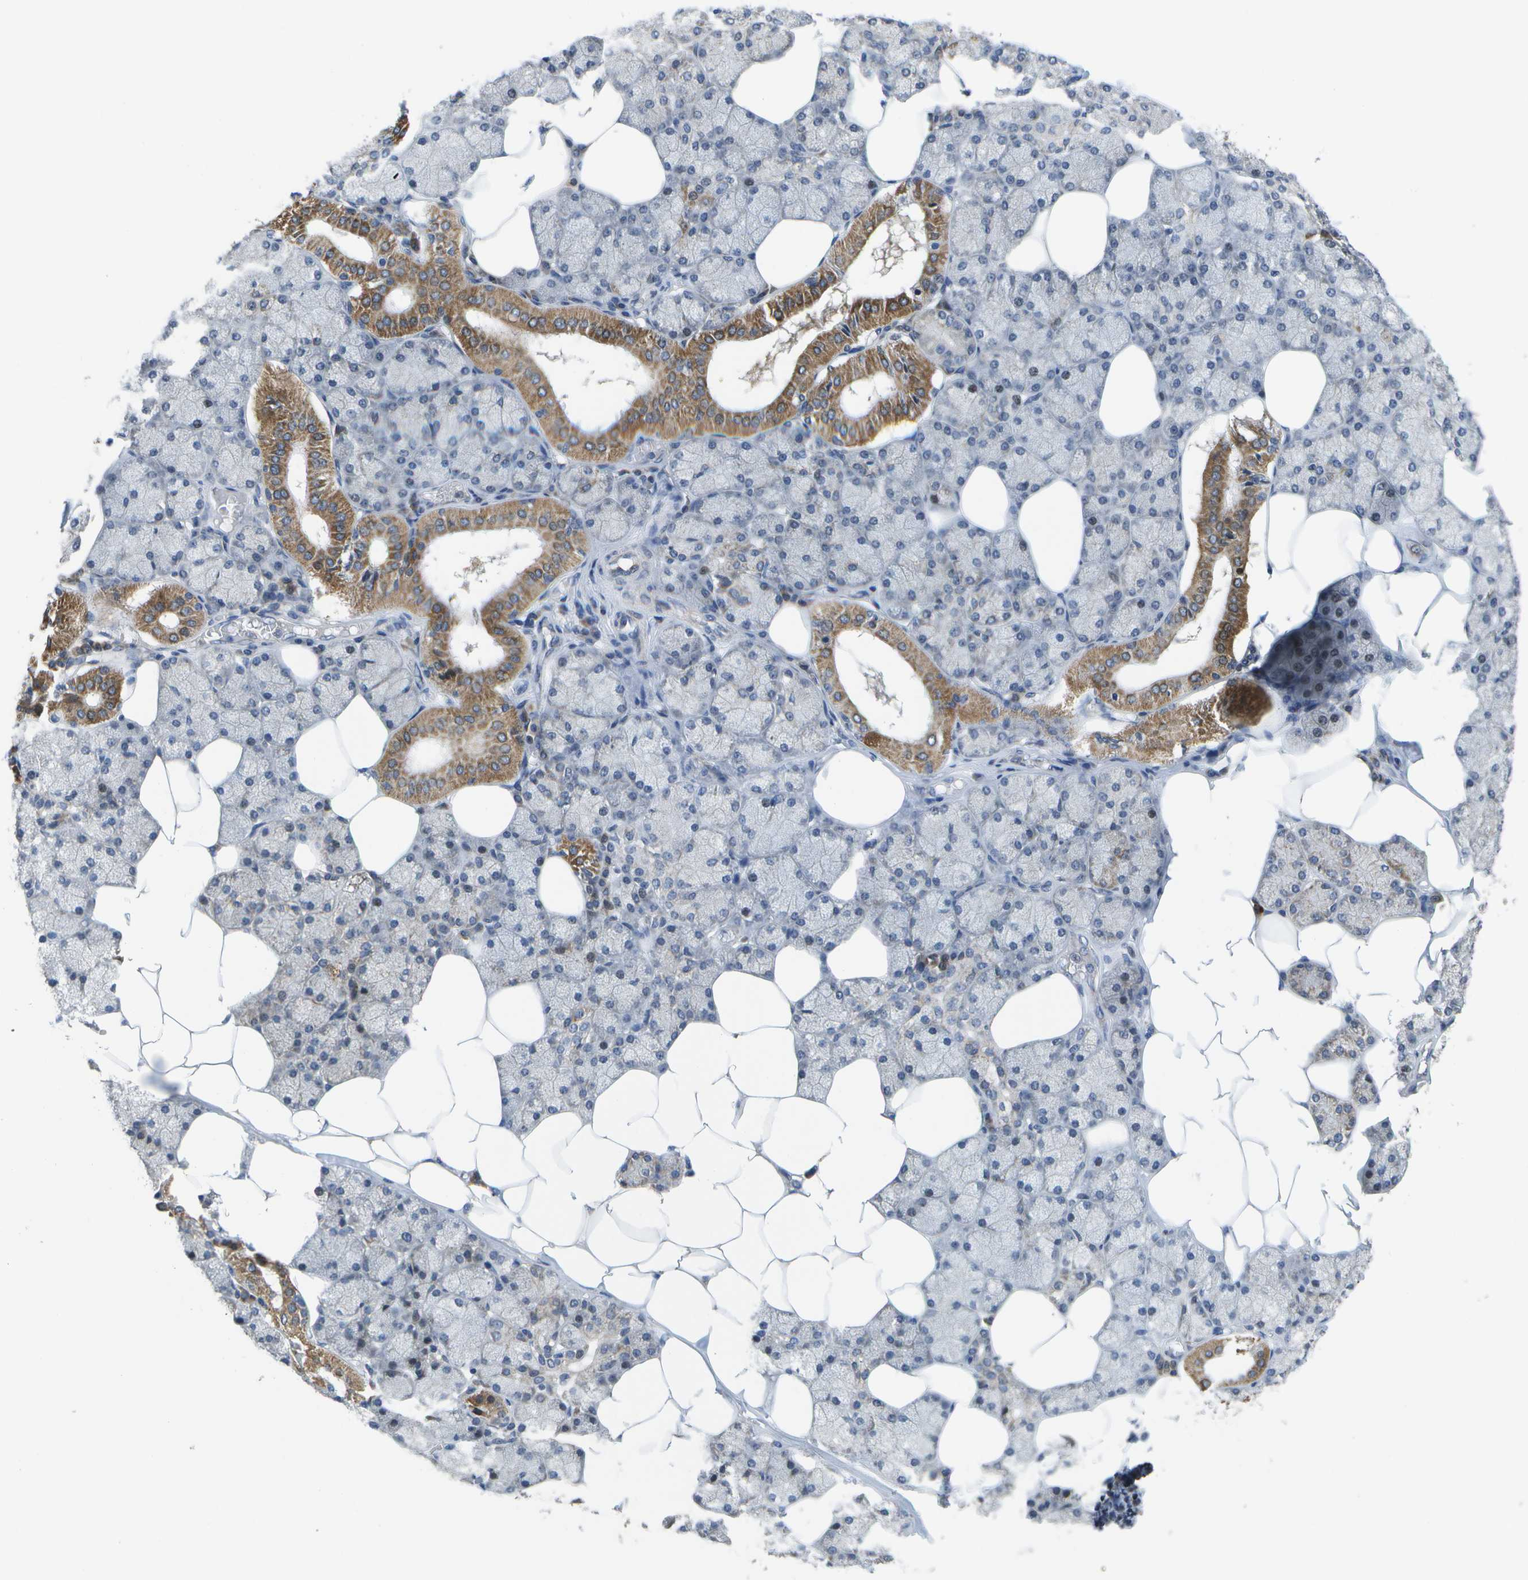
{"staining": {"intensity": "moderate", "quantity": "25%-75%", "location": "cytoplasmic/membranous,nuclear"}, "tissue": "salivary gland", "cell_type": "Glandular cells", "image_type": "normal", "snomed": [{"axis": "morphology", "description": "Normal tissue, NOS"}, {"axis": "topography", "description": "Salivary gland"}], "caption": "Protein staining reveals moderate cytoplasmic/membranous,nuclear expression in about 25%-75% of glandular cells in benign salivary gland. (DAB = brown stain, brightfield microscopy at high magnification).", "gene": "HADHA", "patient": {"sex": "male", "age": 62}}